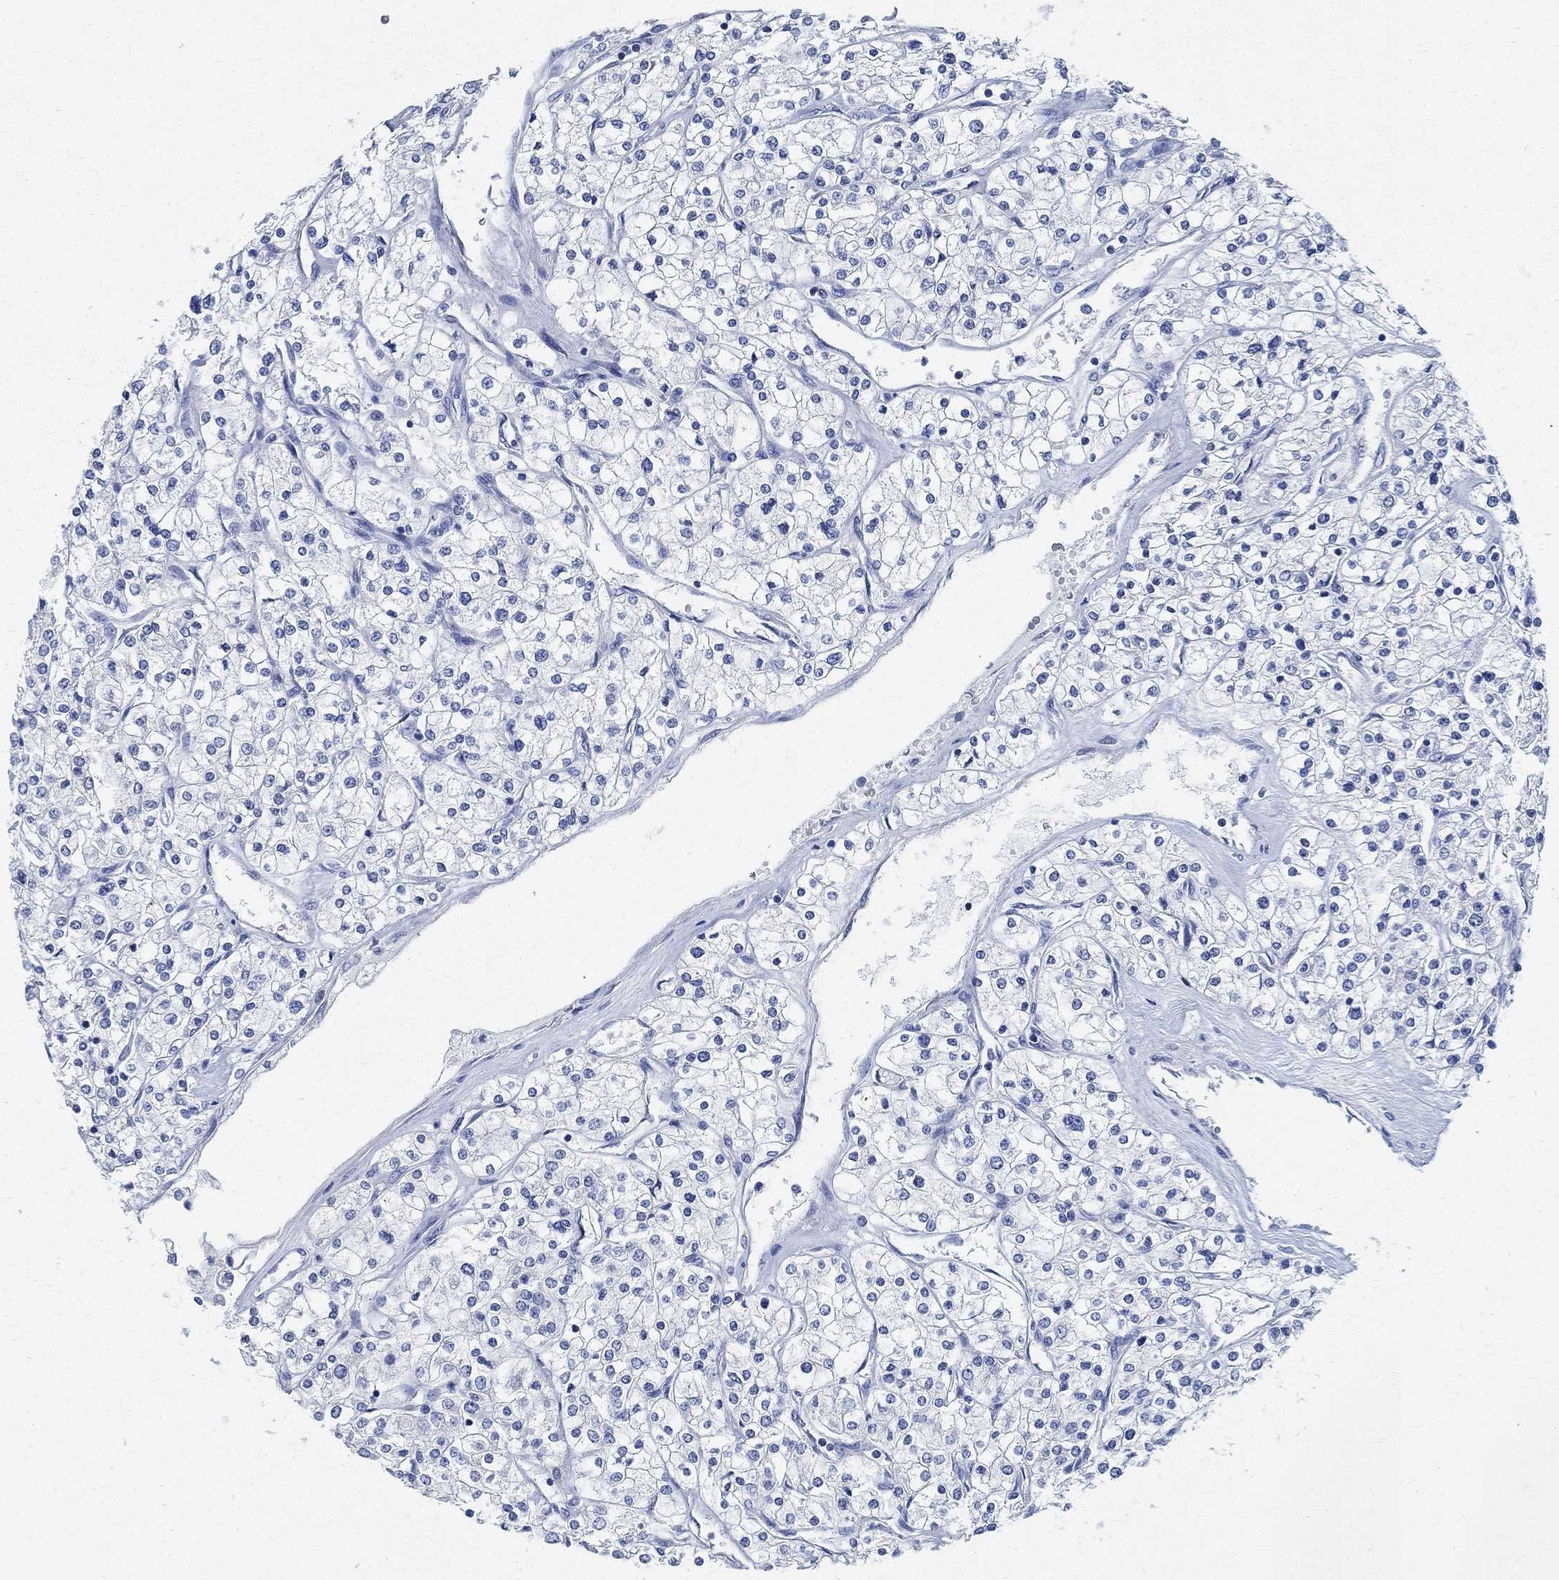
{"staining": {"intensity": "negative", "quantity": "none", "location": "none"}, "tissue": "renal cancer", "cell_type": "Tumor cells", "image_type": "cancer", "snomed": [{"axis": "morphology", "description": "Adenocarcinoma, NOS"}, {"axis": "topography", "description": "Kidney"}], "caption": "Tumor cells are negative for brown protein staining in renal cancer (adenocarcinoma).", "gene": "PRX", "patient": {"sex": "male", "age": 80}}